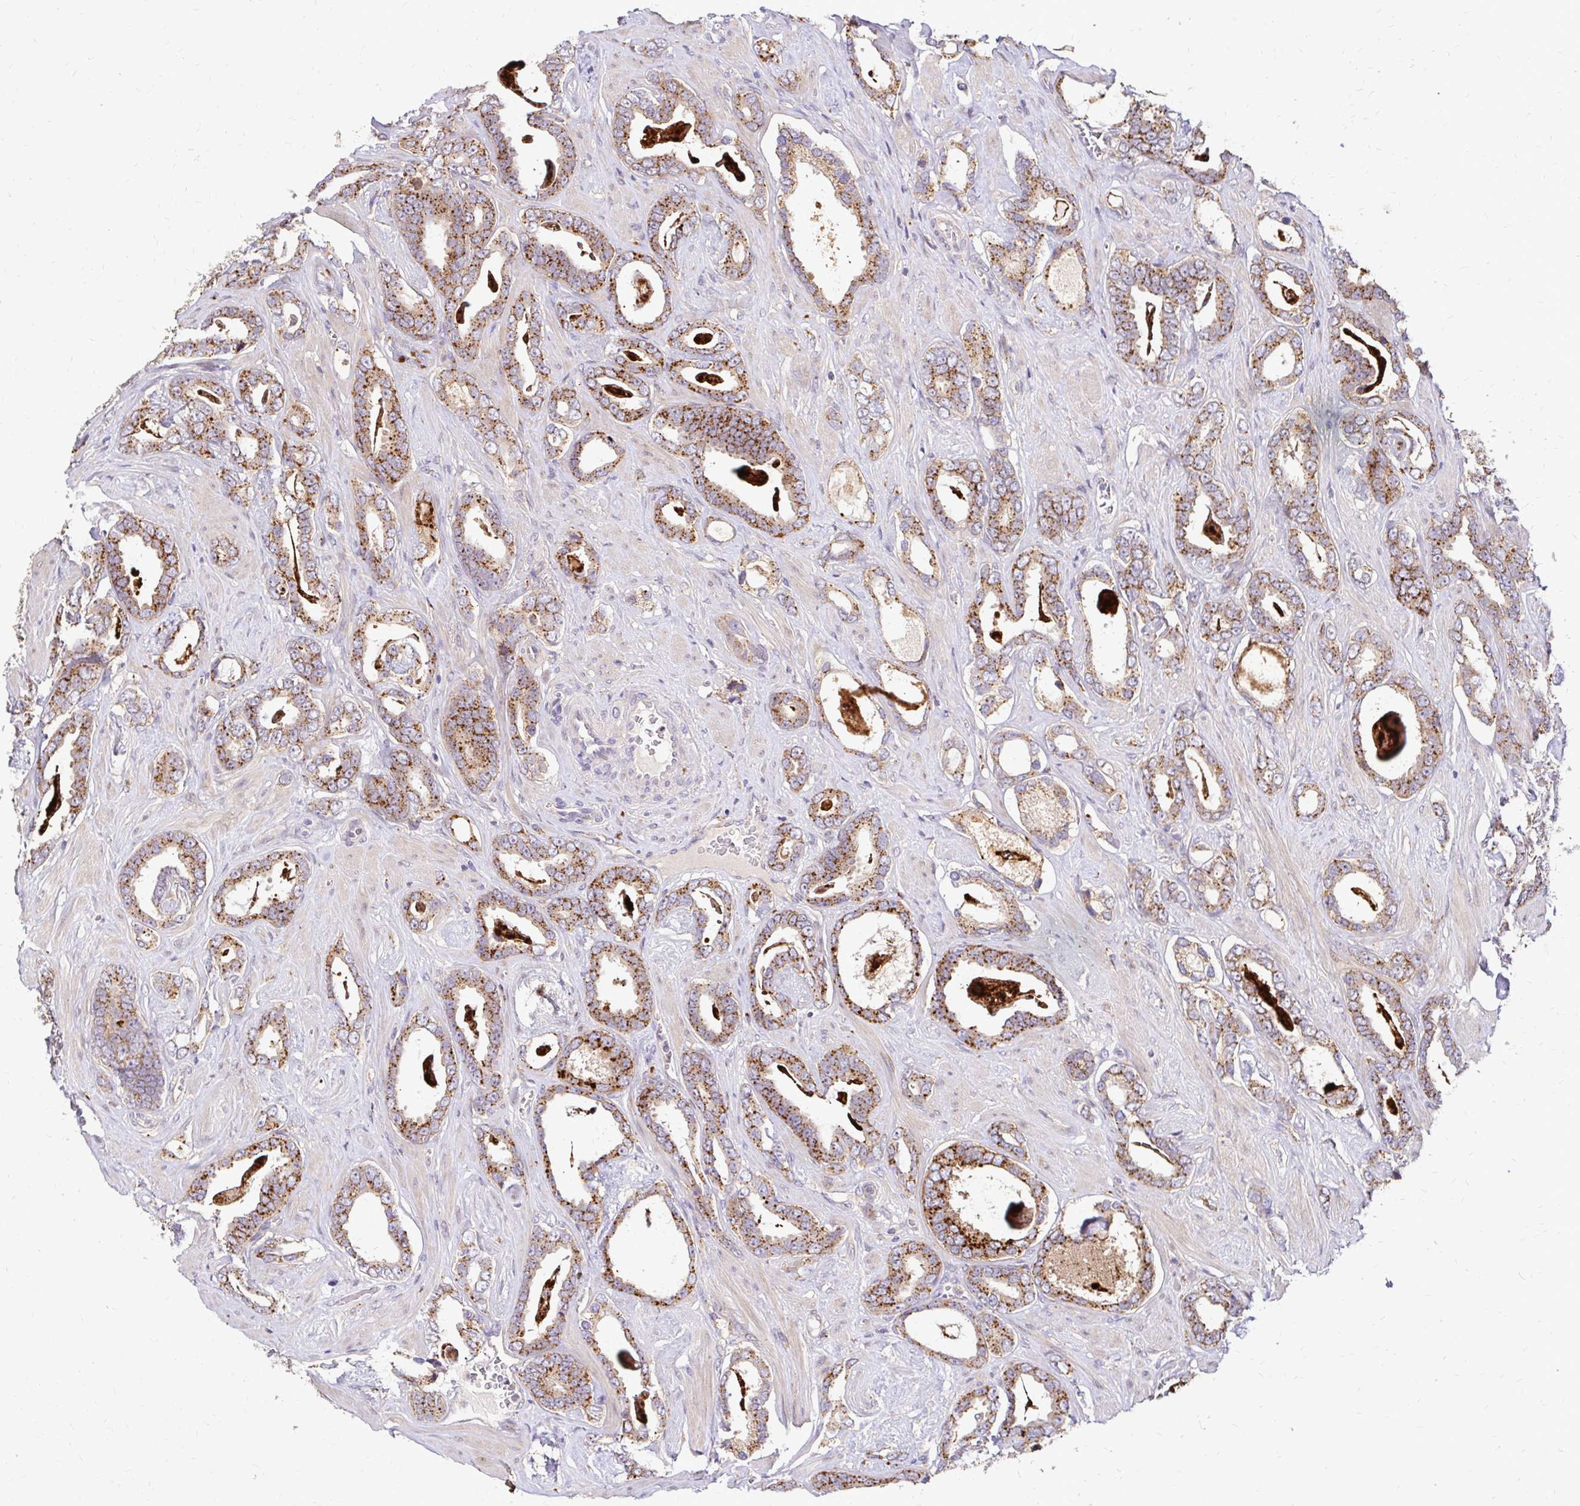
{"staining": {"intensity": "moderate", "quantity": ">75%", "location": "cytoplasmic/membranous"}, "tissue": "prostate cancer", "cell_type": "Tumor cells", "image_type": "cancer", "snomed": [{"axis": "morphology", "description": "Adenocarcinoma, High grade"}, {"axis": "topography", "description": "Prostate"}], "caption": "Prostate cancer tissue reveals moderate cytoplasmic/membranous positivity in about >75% of tumor cells, visualized by immunohistochemistry.", "gene": "IDUA", "patient": {"sex": "male", "age": 63}}